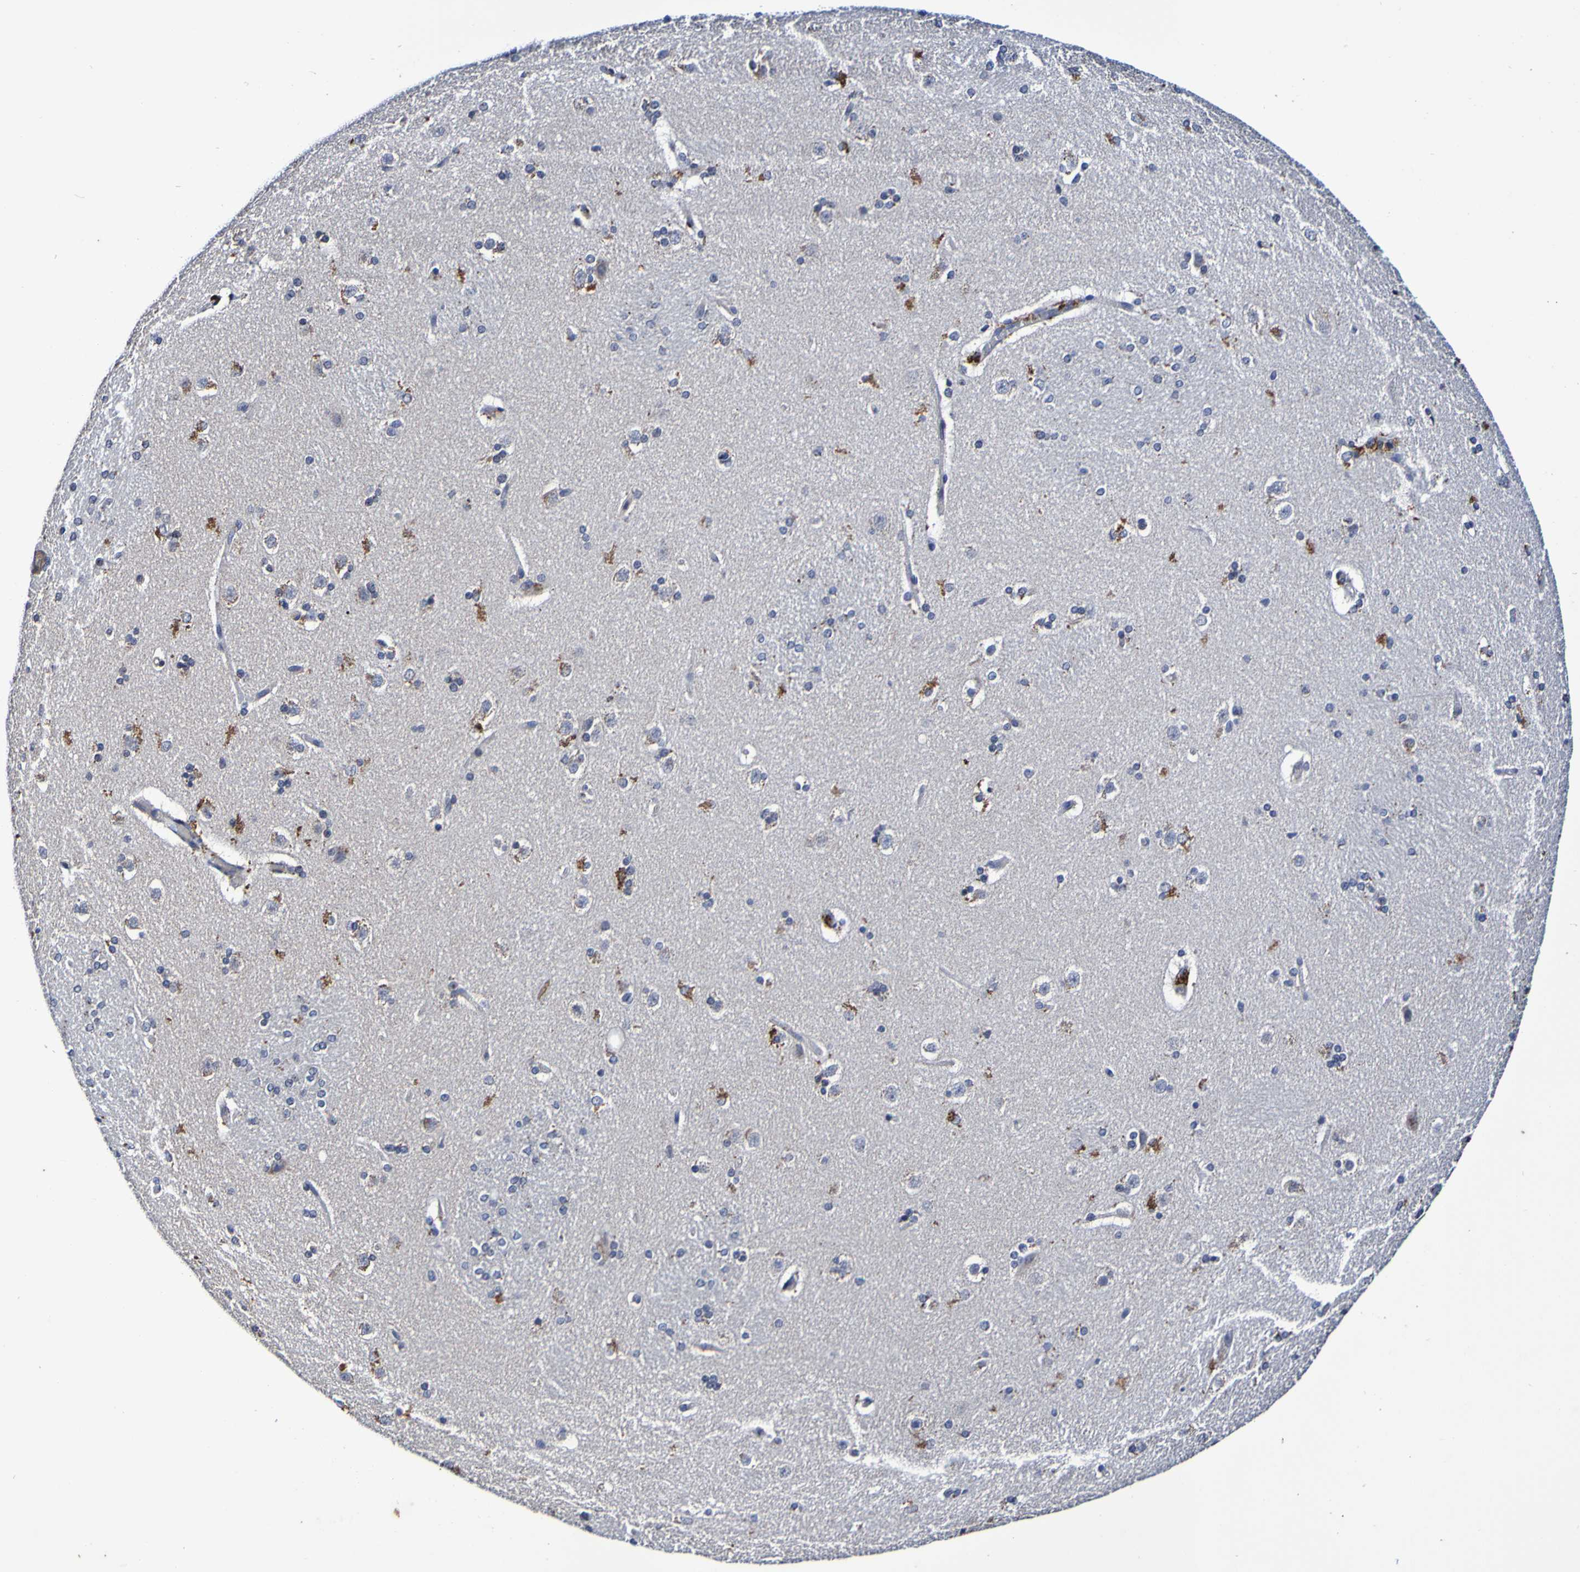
{"staining": {"intensity": "negative", "quantity": "none", "location": "none"}, "tissue": "caudate", "cell_type": "Glial cells", "image_type": "normal", "snomed": [{"axis": "morphology", "description": "Normal tissue, NOS"}, {"axis": "topography", "description": "Lateral ventricle wall"}], "caption": "High power microscopy image of an immunohistochemistry histopathology image of benign caudate, revealing no significant expression in glial cells.", "gene": "PTP4A2", "patient": {"sex": "female", "age": 19}}